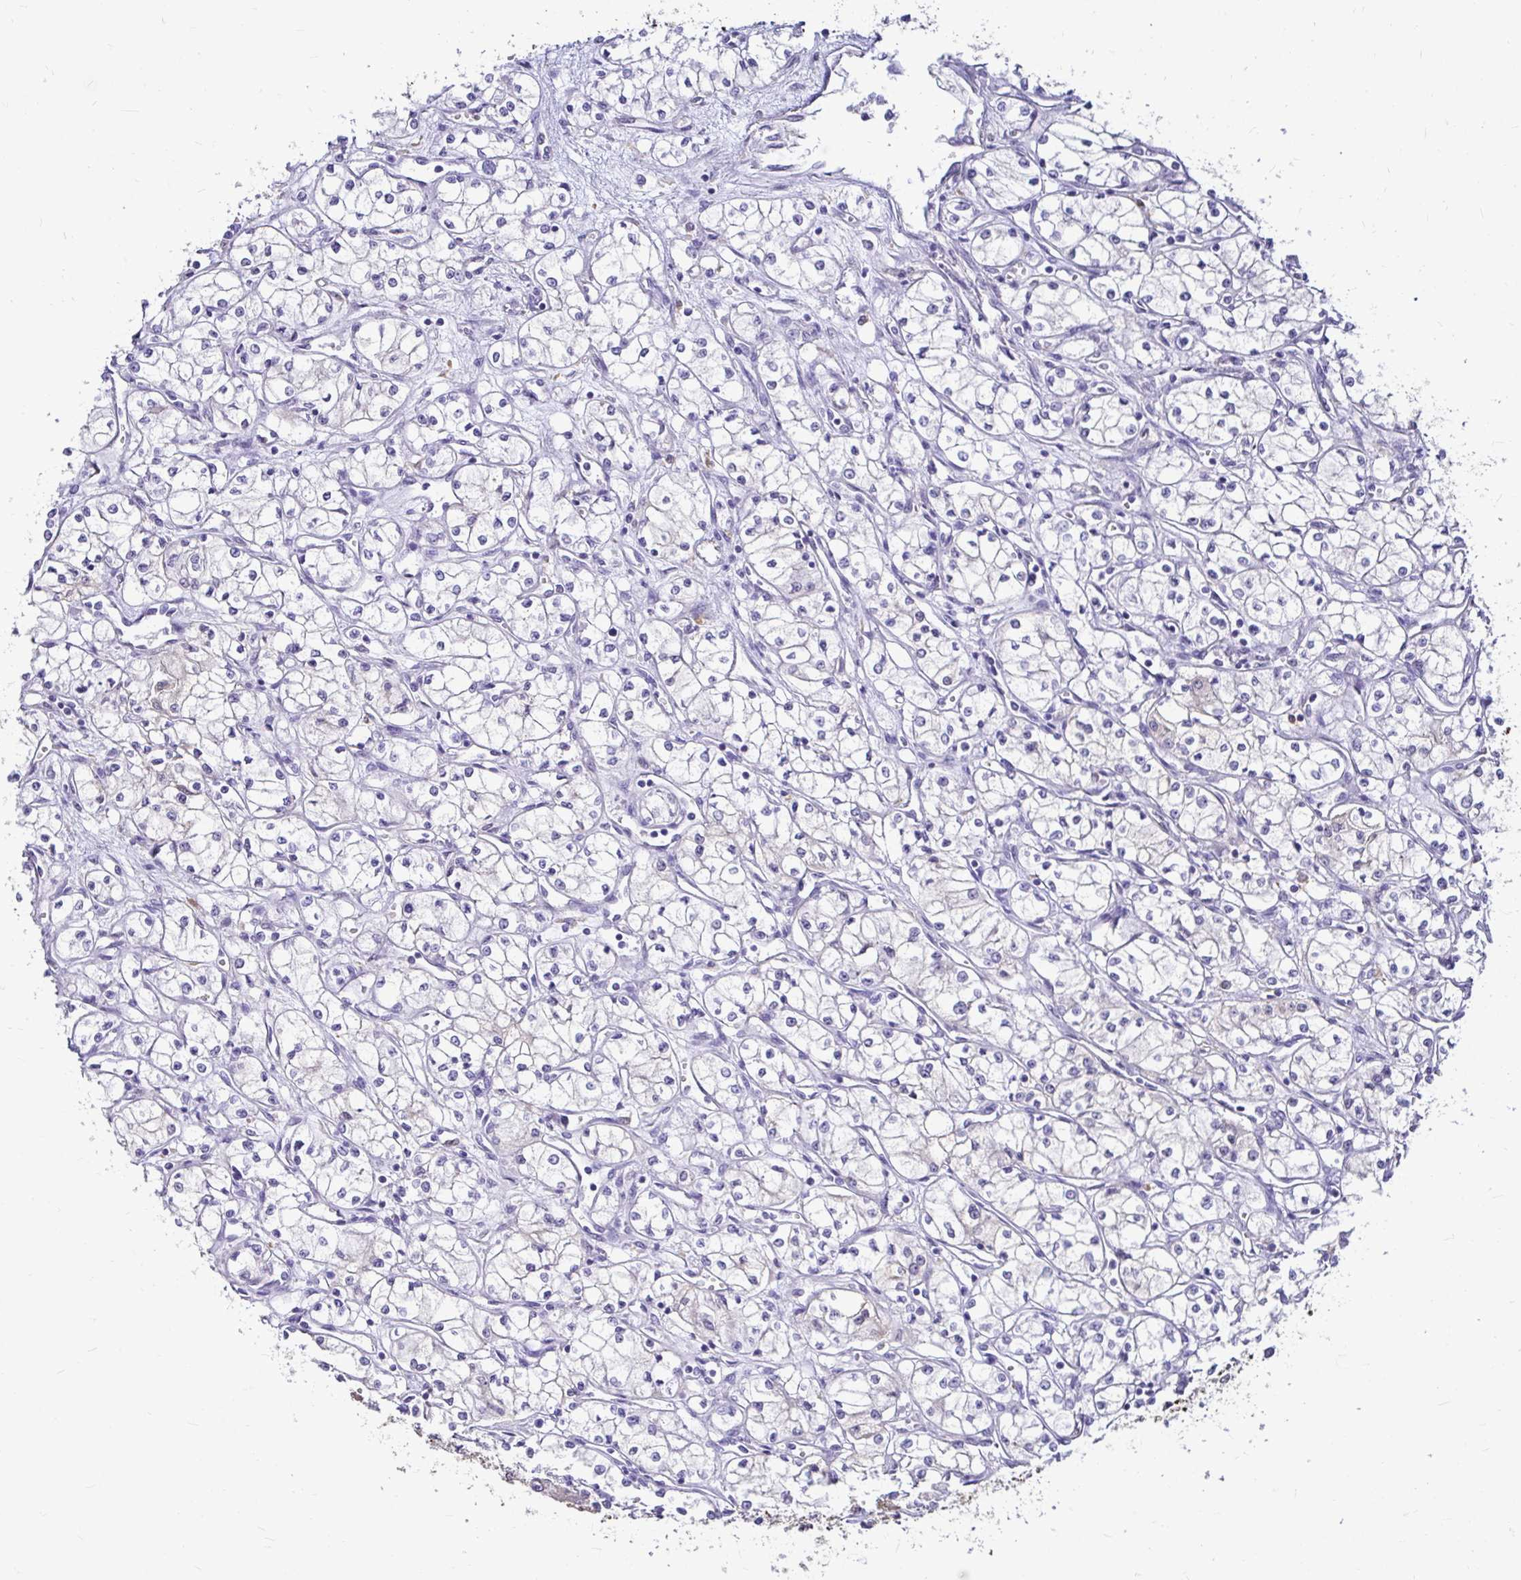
{"staining": {"intensity": "negative", "quantity": "none", "location": "none"}, "tissue": "renal cancer", "cell_type": "Tumor cells", "image_type": "cancer", "snomed": [{"axis": "morphology", "description": "Normal tissue, NOS"}, {"axis": "morphology", "description": "Adenocarcinoma, NOS"}, {"axis": "topography", "description": "Kidney"}], "caption": "This is a micrograph of immunohistochemistry (IHC) staining of adenocarcinoma (renal), which shows no expression in tumor cells.", "gene": "IDH1", "patient": {"sex": "male", "age": 59}}